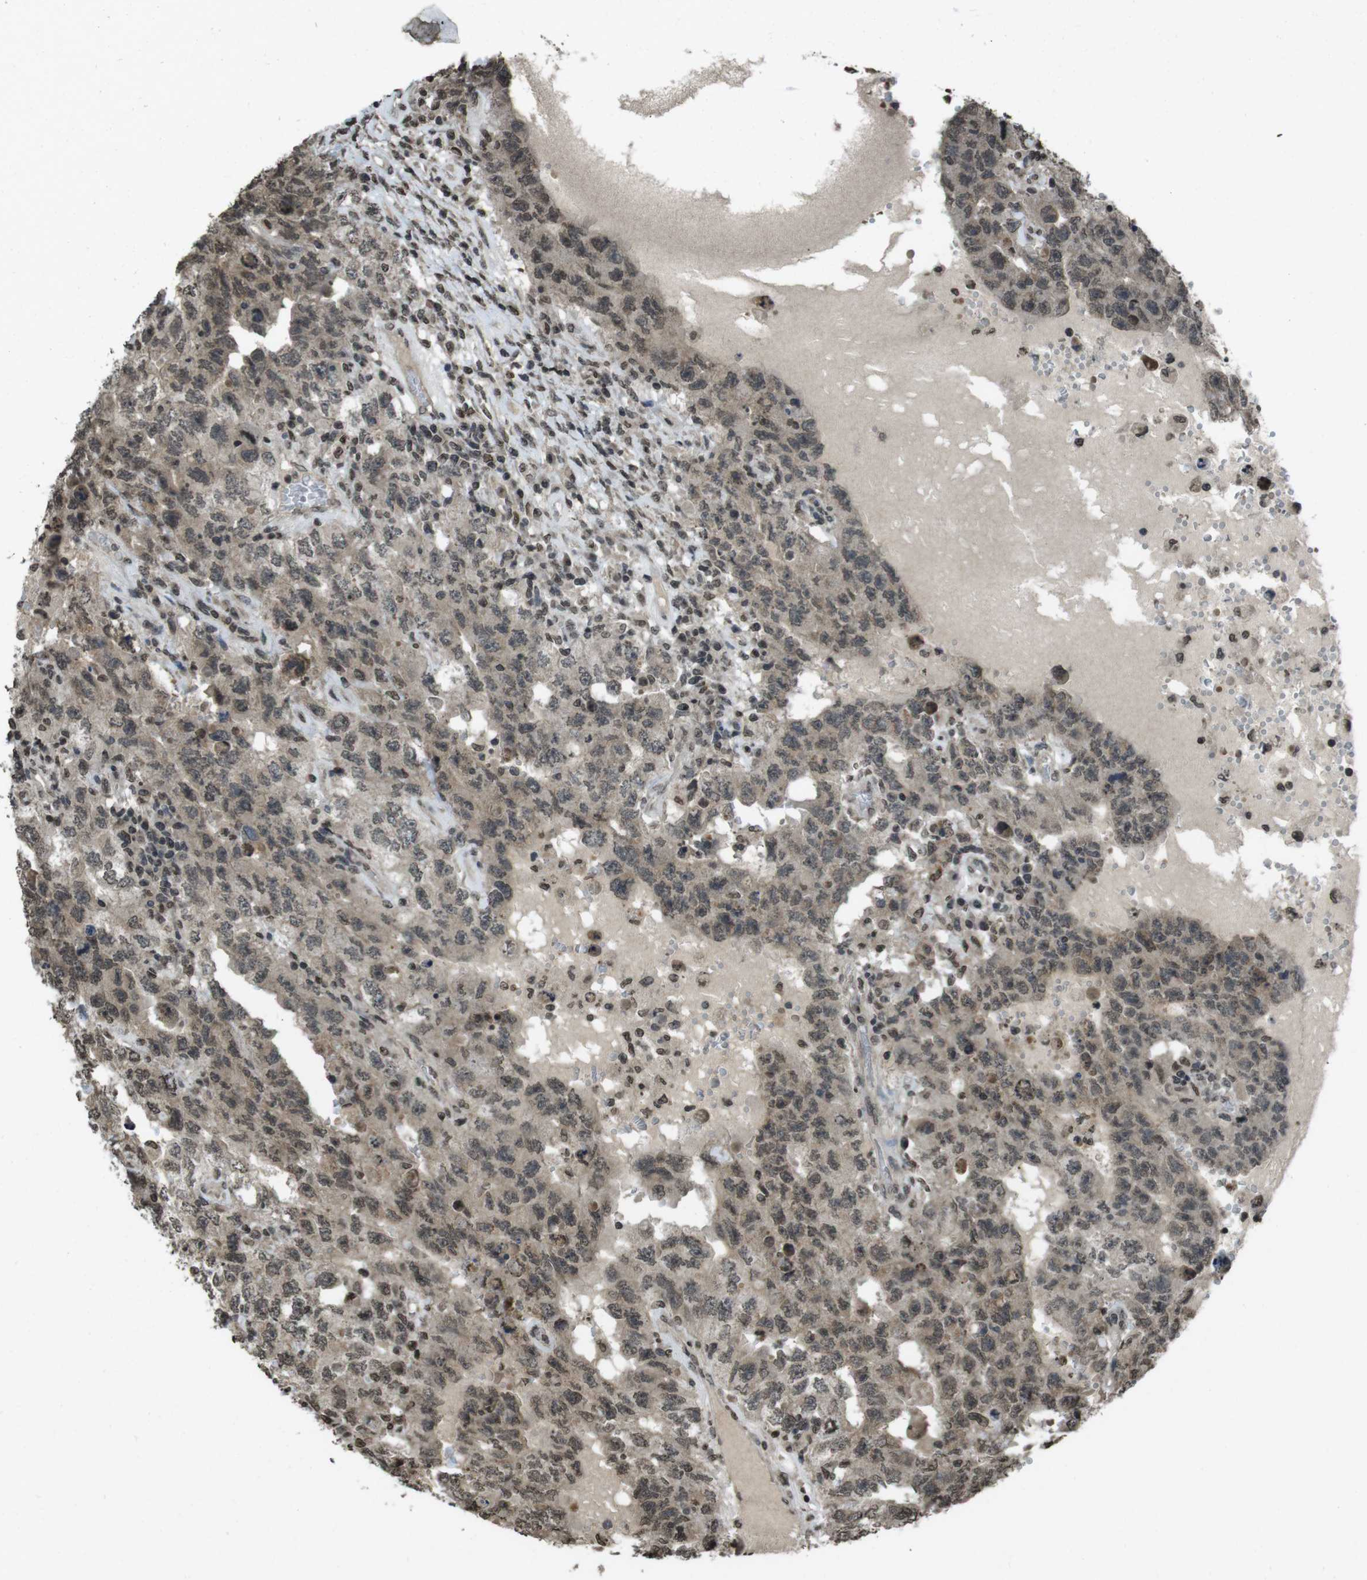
{"staining": {"intensity": "weak", "quantity": ">75%", "location": "nuclear"}, "tissue": "testis cancer", "cell_type": "Tumor cells", "image_type": "cancer", "snomed": [{"axis": "morphology", "description": "Carcinoma, Embryonal, NOS"}, {"axis": "topography", "description": "Testis"}], "caption": "A brown stain labels weak nuclear expression of a protein in testis cancer (embryonal carcinoma) tumor cells.", "gene": "MAF", "patient": {"sex": "male", "age": 26}}